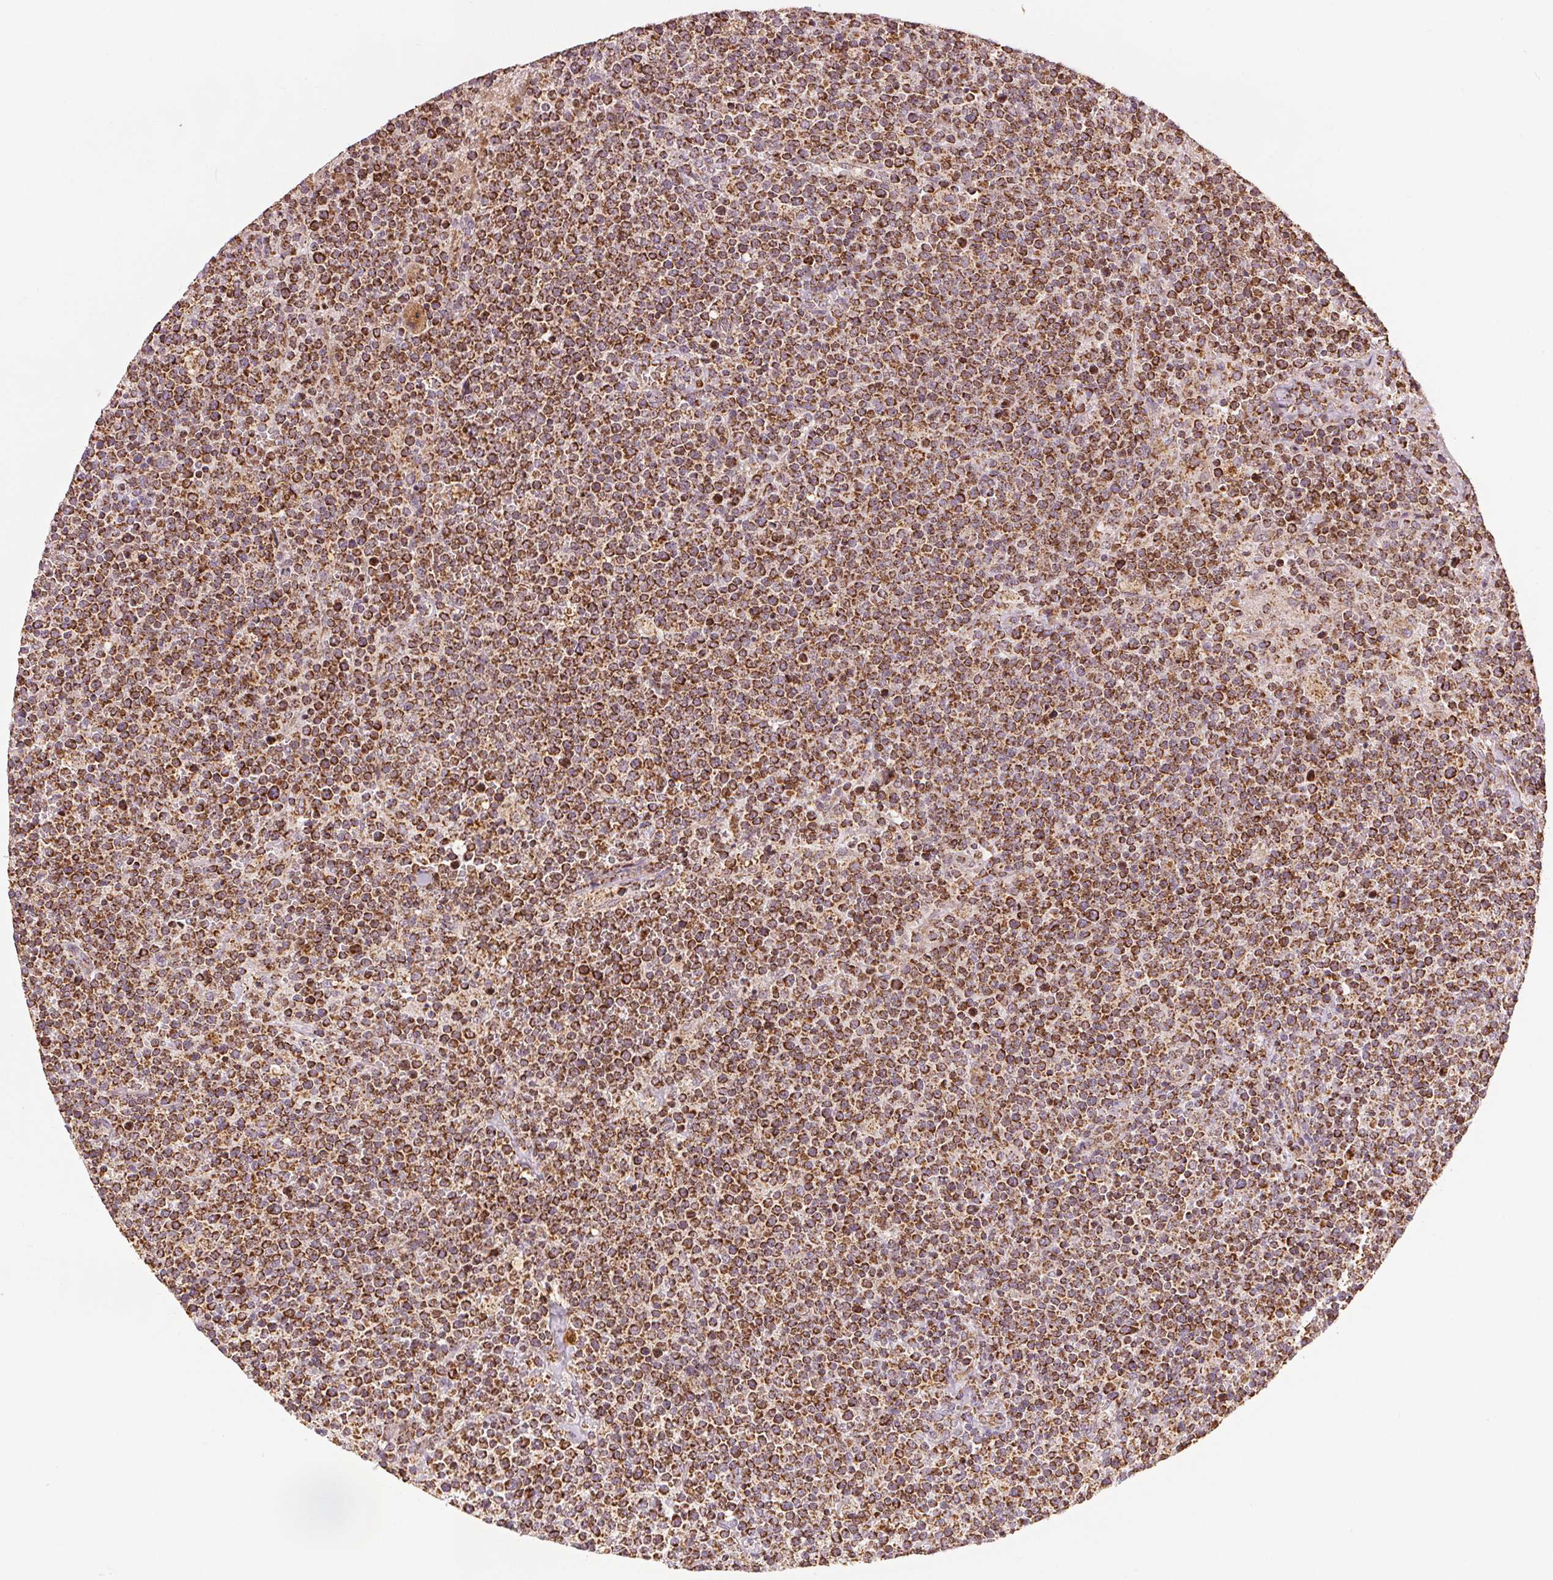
{"staining": {"intensity": "moderate", "quantity": ">75%", "location": "cytoplasmic/membranous"}, "tissue": "lymphoma", "cell_type": "Tumor cells", "image_type": "cancer", "snomed": [{"axis": "morphology", "description": "Malignant lymphoma, non-Hodgkin's type, High grade"}, {"axis": "topography", "description": "Lymph node"}], "caption": "Immunohistochemistry (IHC) (DAB) staining of lymphoma reveals moderate cytoplasmic/membranous protein expression in approximately >75% of tumor cells.", "gene": "SDHB", "patient": {"sex": "male", "age": 61}}